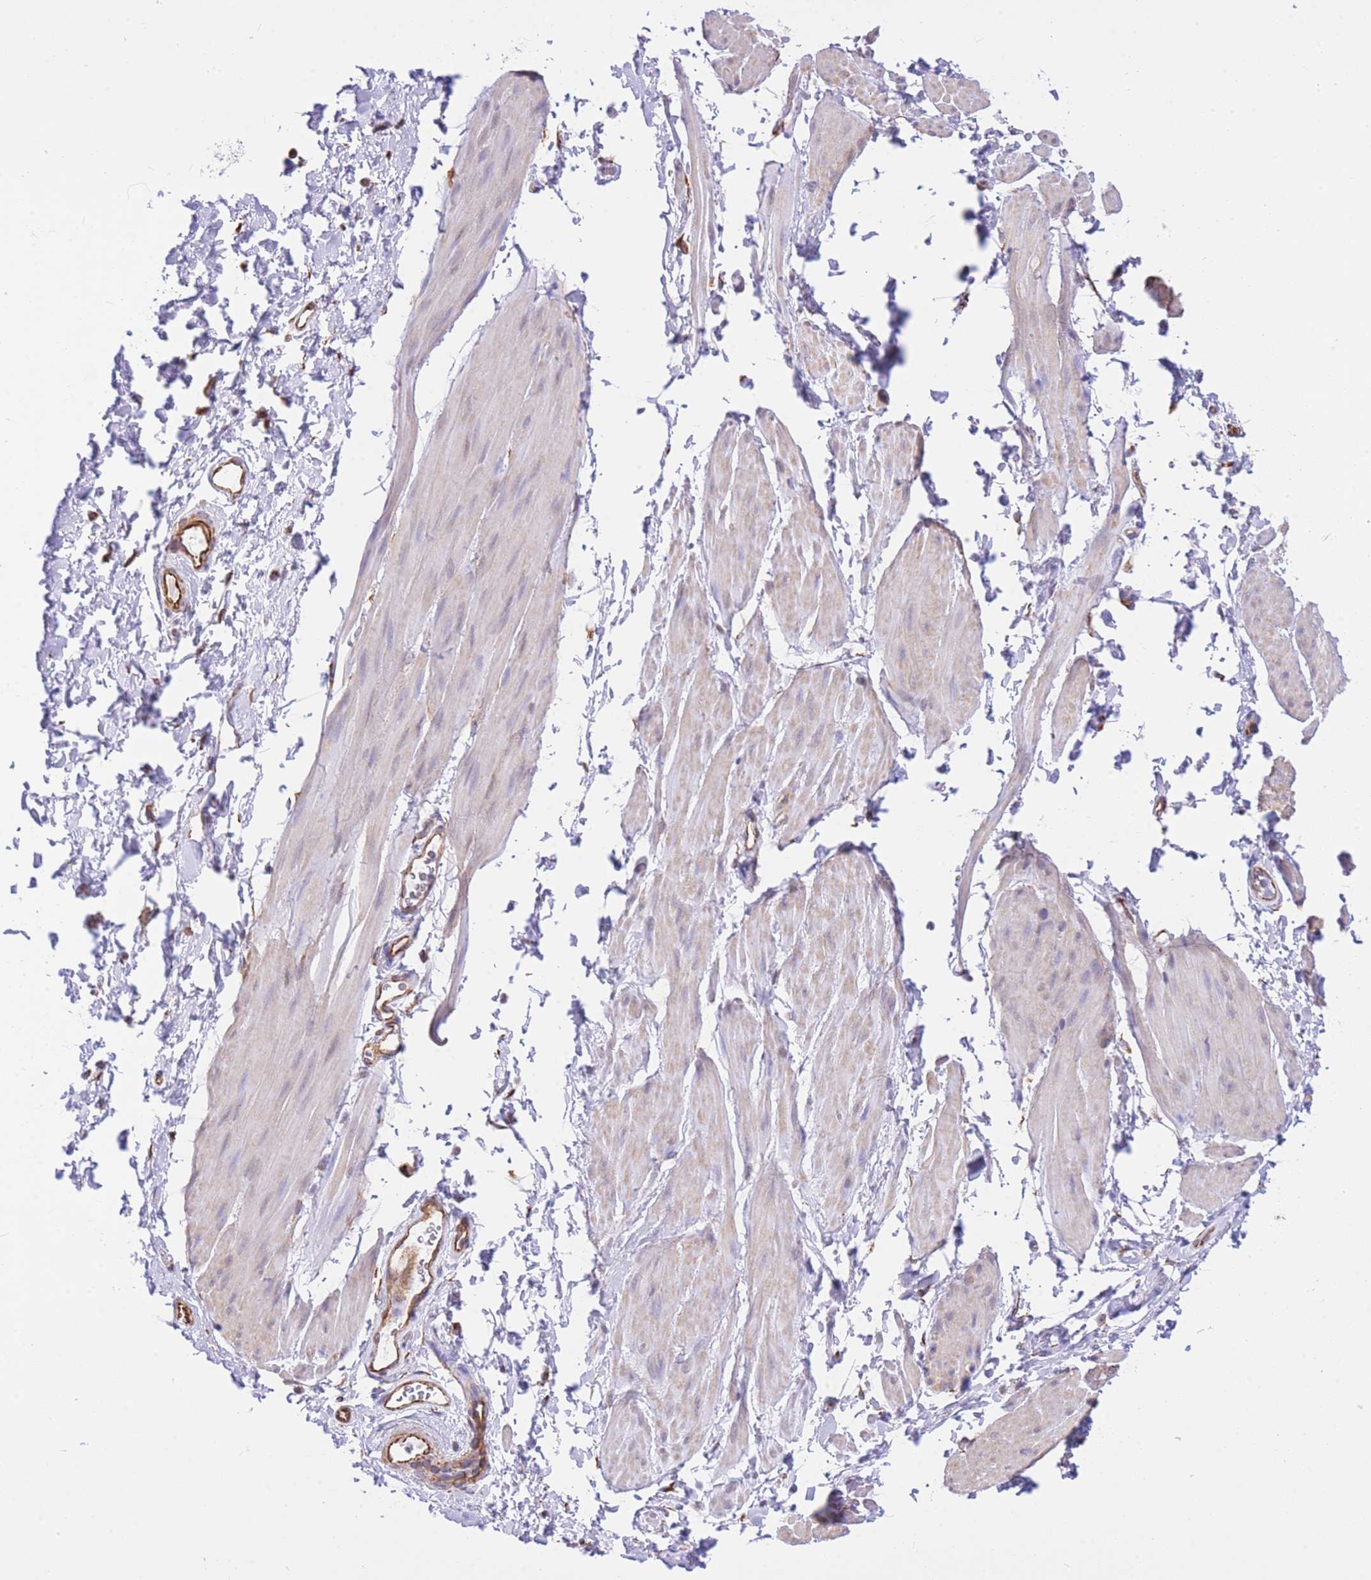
{"staining": {"intensity": "weak", "quantity": "25%-75%", "location": "cytoplasmic/membranous"}, "tissue": "smooth muscle", "cell_type": "Smooth muscle cells", "image_type": "normal", "snomed": [{"axis": "morphology", "description": "Normal tissue, NOS"}, {"axis": "topography", "description": "Smooth muscle"}, {"axis": "topography", "description": "Peripheral nerve tissue"}], "caption": "Weak cytoplasmic/membranous staining for a protein is identified in approximately 25%-75% of smooth muscle cells of benign smooth muscle using IHC.", "gene": "PSG11", "patient": {"sex": "male", "age": 69}}